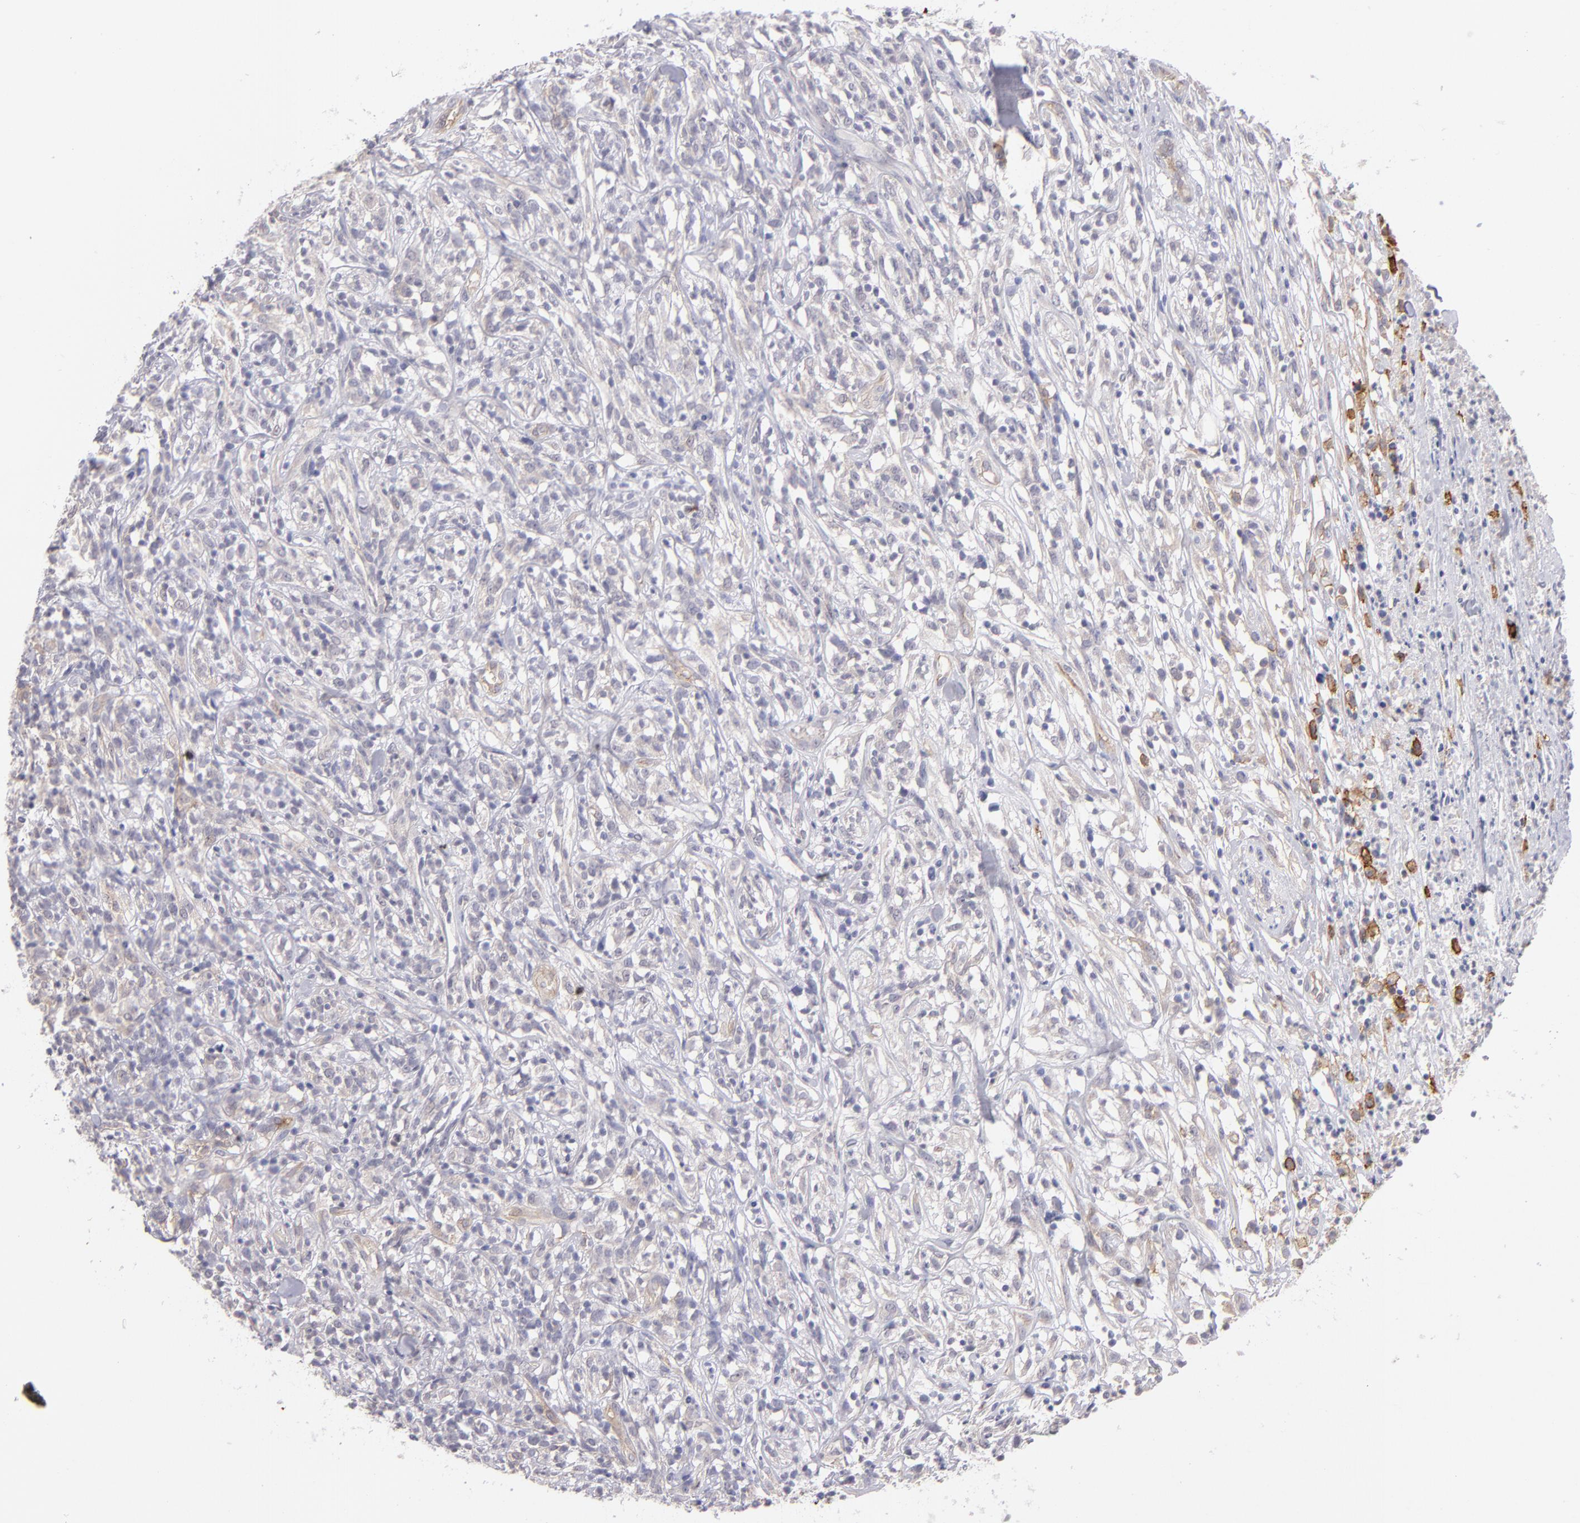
{"staining": {"intensity": "negative", "quantity": "none", "location": "none"}, "tissue": "lymphoma", "cell_type": "Tumor cells", "image_type": "cancer", "snomed": [{"axis": "morphology", "description": "Malignant lymphoma, non-Hodgkin's type, High grade"}, {"axis": "topography", "description": "Lymph node"}], "caption": "High-grade malignant lymphoma, non-Hodgkin's type was stained to show a protein in brown. There is no significant positivity in tumor cells.", "gene": "THBD", "patient": {"sex": "female", "age": 73}}